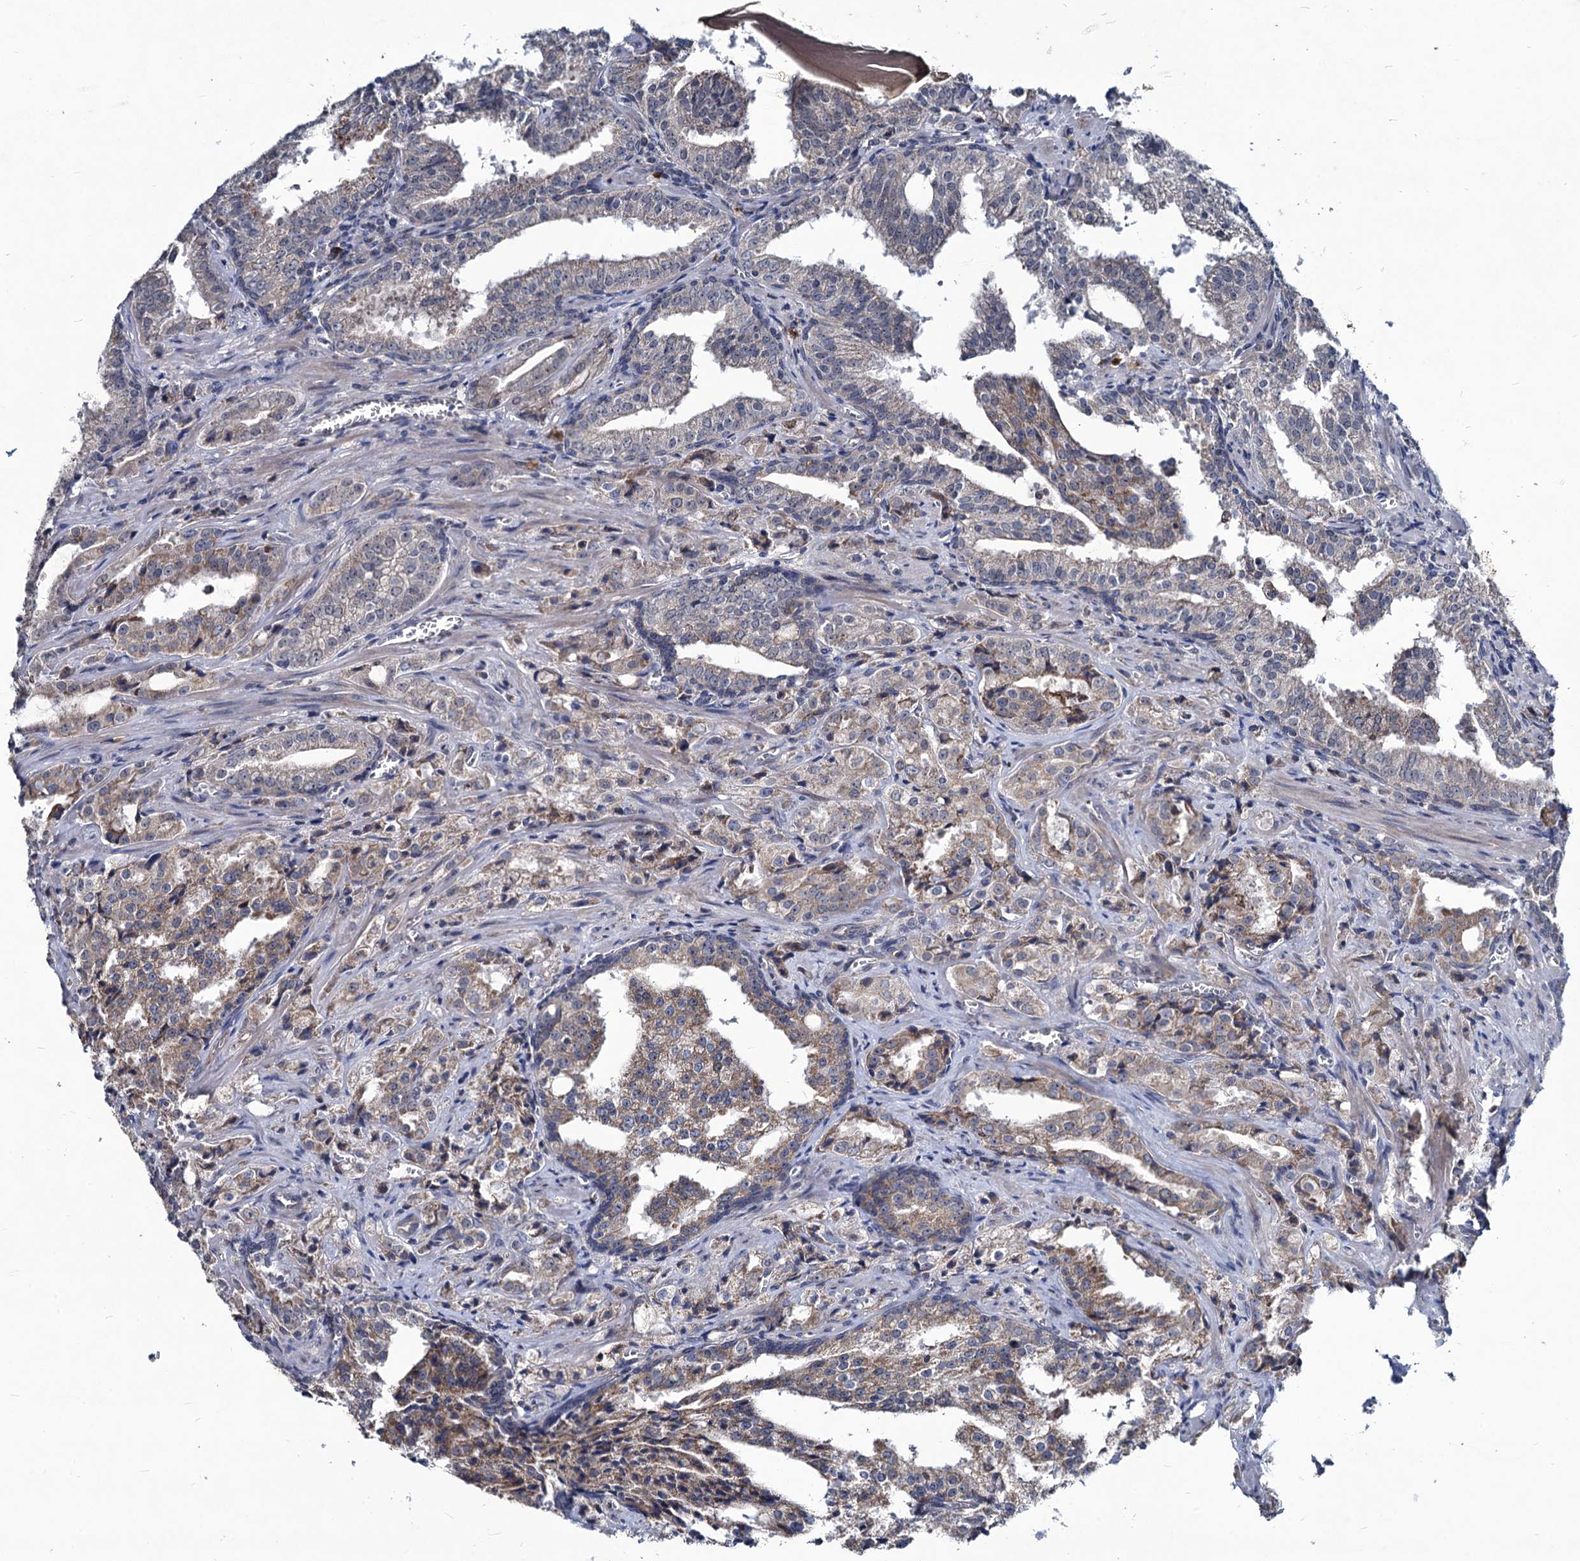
{"staining": {"intensity": "moderate", "quantity": "<25%", "location": "cytoplasmic/membranous"}, "tissue": "prostate cancer", "cell_type": "Tumor cells", "image_type": "cancer", "snomed": [{"axis": "morphology", "description": "Adenocarcinoma, High grade"}, {"axis": "topography", "description": "Prostate"}], "caption": "High-grade adenocarcinoma (prostate) was stained to show a protein in brown. There is low levels of moderate cytoplasmic/membranous staining in about <25% of tumor cells.", "gene": "RNF6", "patient": {"sex": "male", "age": 68}}